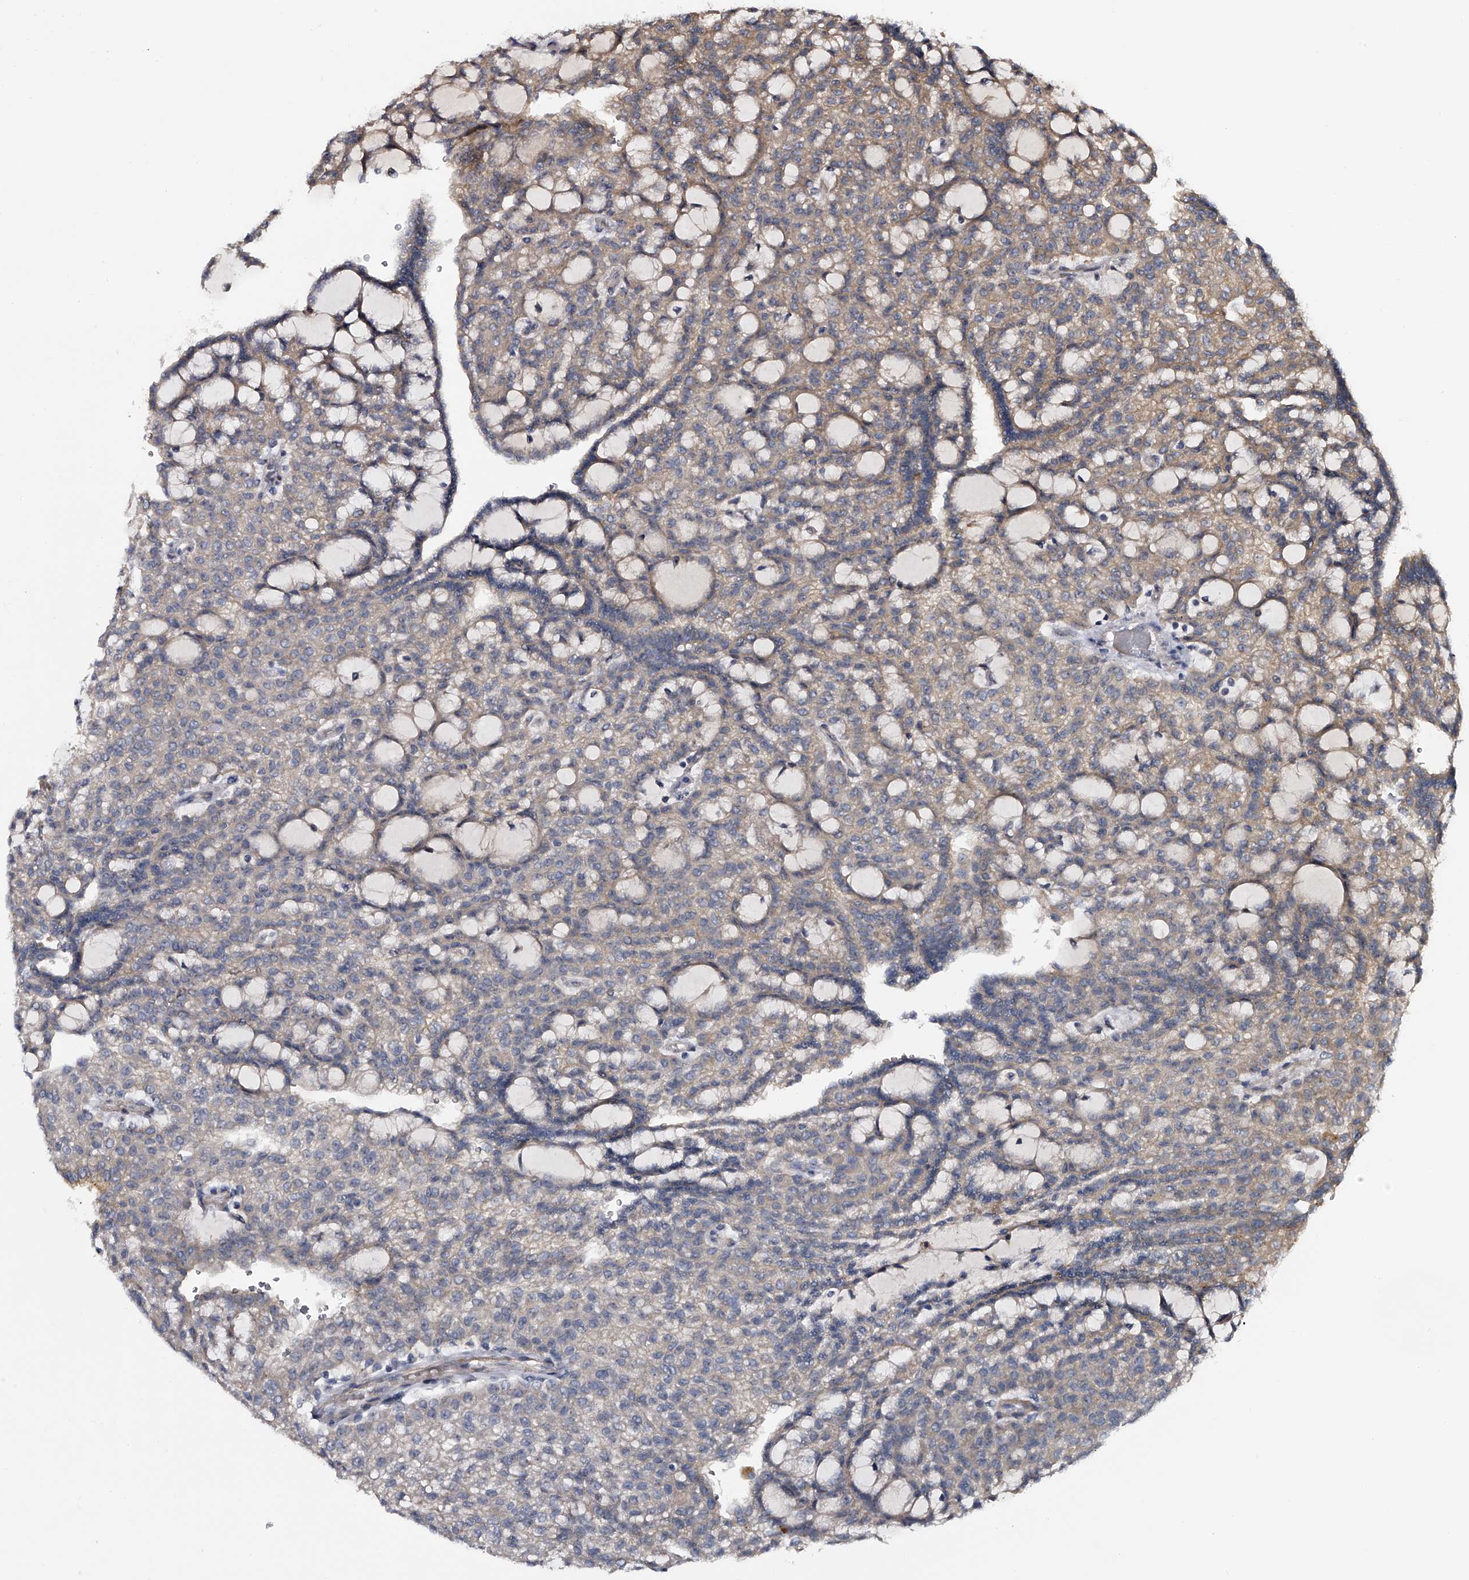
{"staining": {"intensity": "moderate", "quantity": "25%-75%", "location": "cytoplasmic/membranous"}, "tissue": "renal cancer", "cell_type": "Tumor cells", "image_type": "cancer", "snomed": [{"axis": "morphology", "description": "Adenocarcinoma, NOS"}, {"axis": "topography", "description": "Kidney"}], "caption": "Immunohistochemical staining of human renal adenocarcinoma demonstrates moderate cytoplasmic/membranous protein expression in approximately 25%-75% of tumor cells. (DAB (3,3'-diaminobenzidine) = brown stain, brightfield microscopy at high magnification).", "gene": "MDN1", "patient": {"sex": "male", "age": 63}}